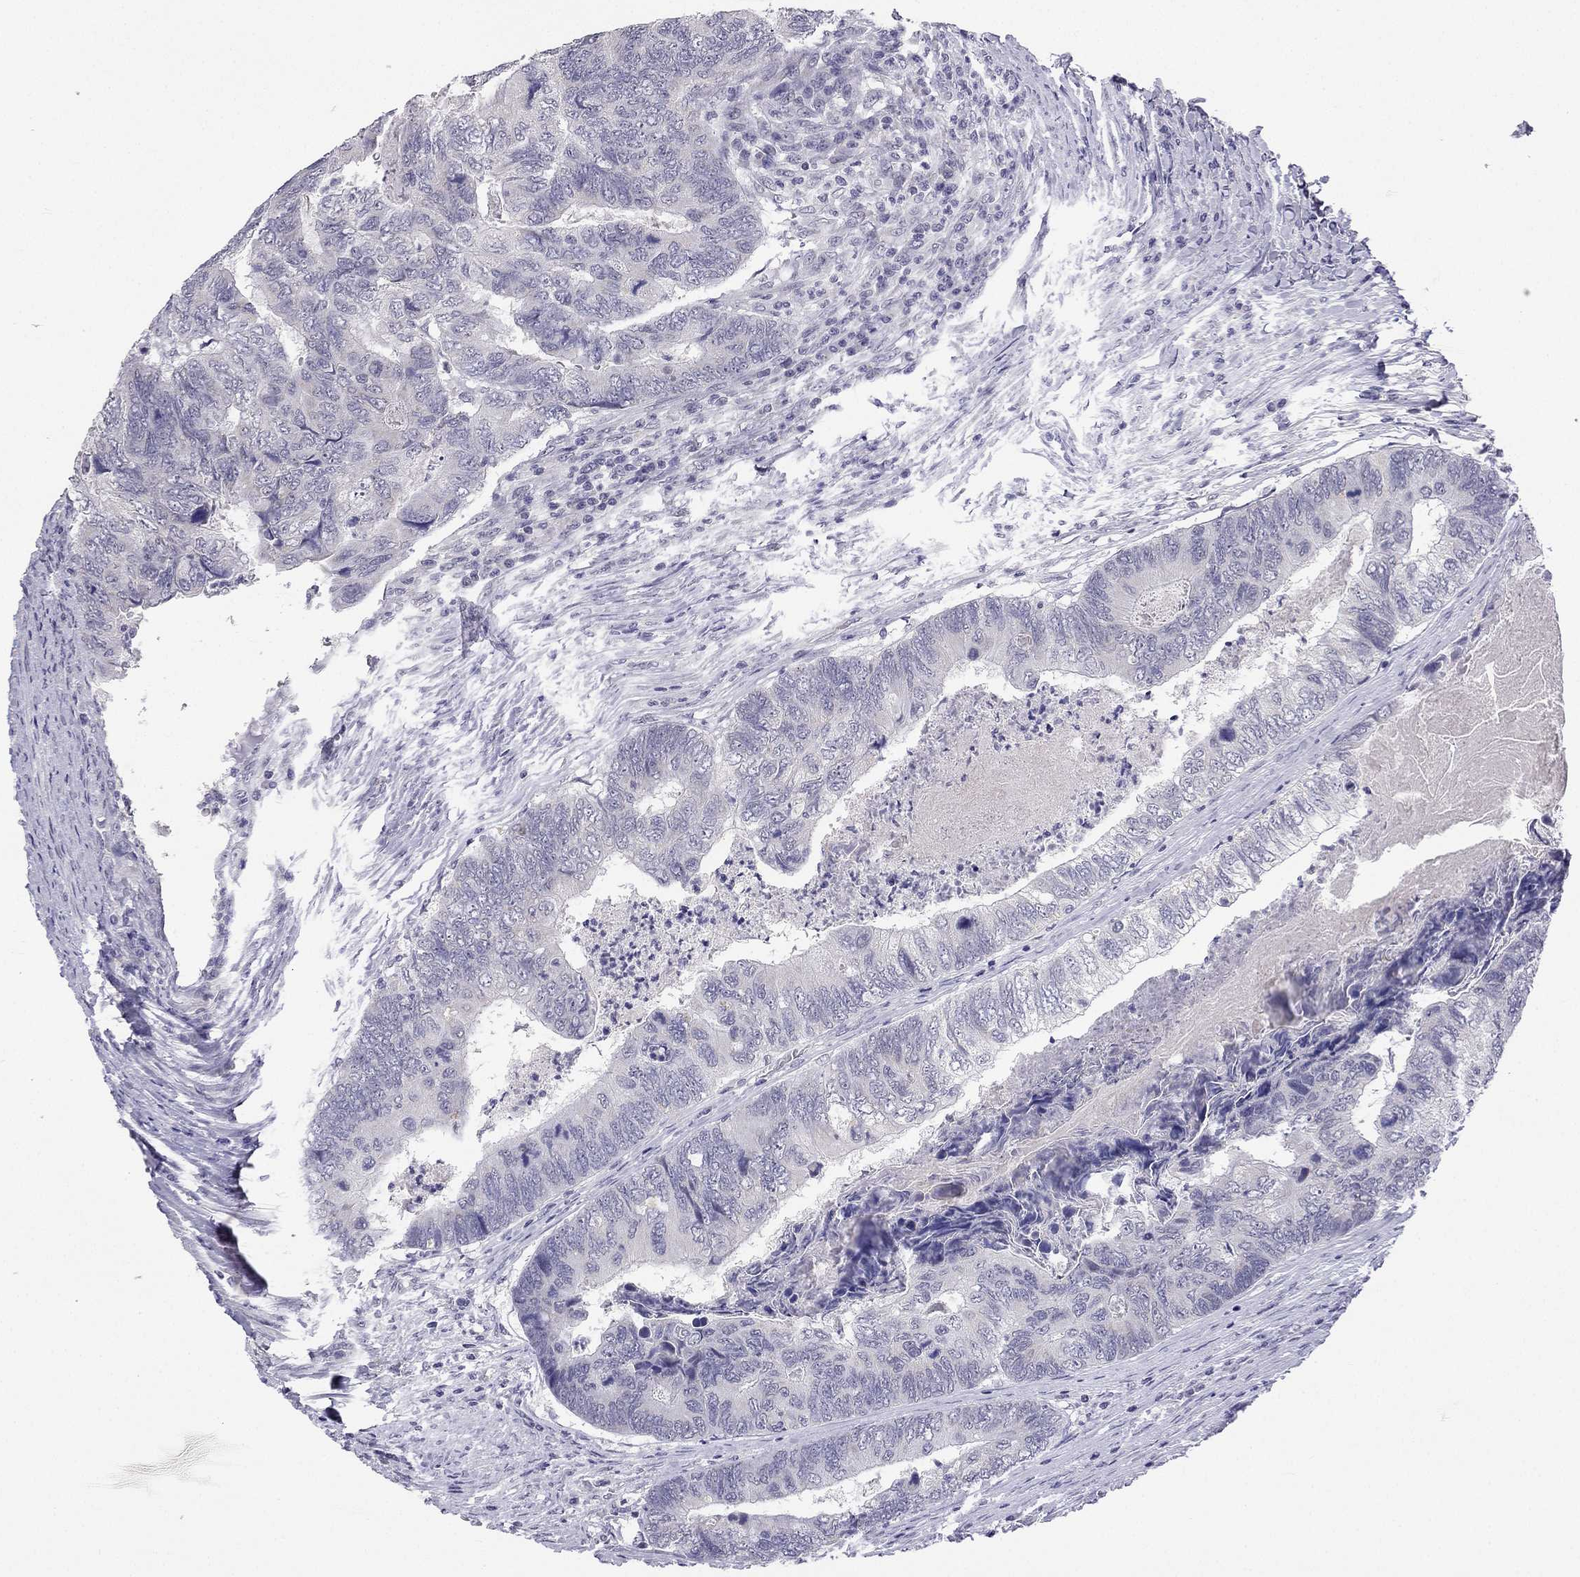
{"staining": {"intensity": "negative", "quantity": "none", "location": "none"}, "tissue": "colorectal cancer", "cell_type": "Tumor cells", "image_type": "cancer", "snomed": [{"axis": "morphology", "description": "Adenocarcinoma, NOS"}, {"axis": "topography", "description": "Colon"}], "caption": "Tumor cells show no significant positivity in colorectal cancer. Nuclei are stained in blue.", "gene": "C5orf49", "patient": {"sex": "female", "age": 67}}